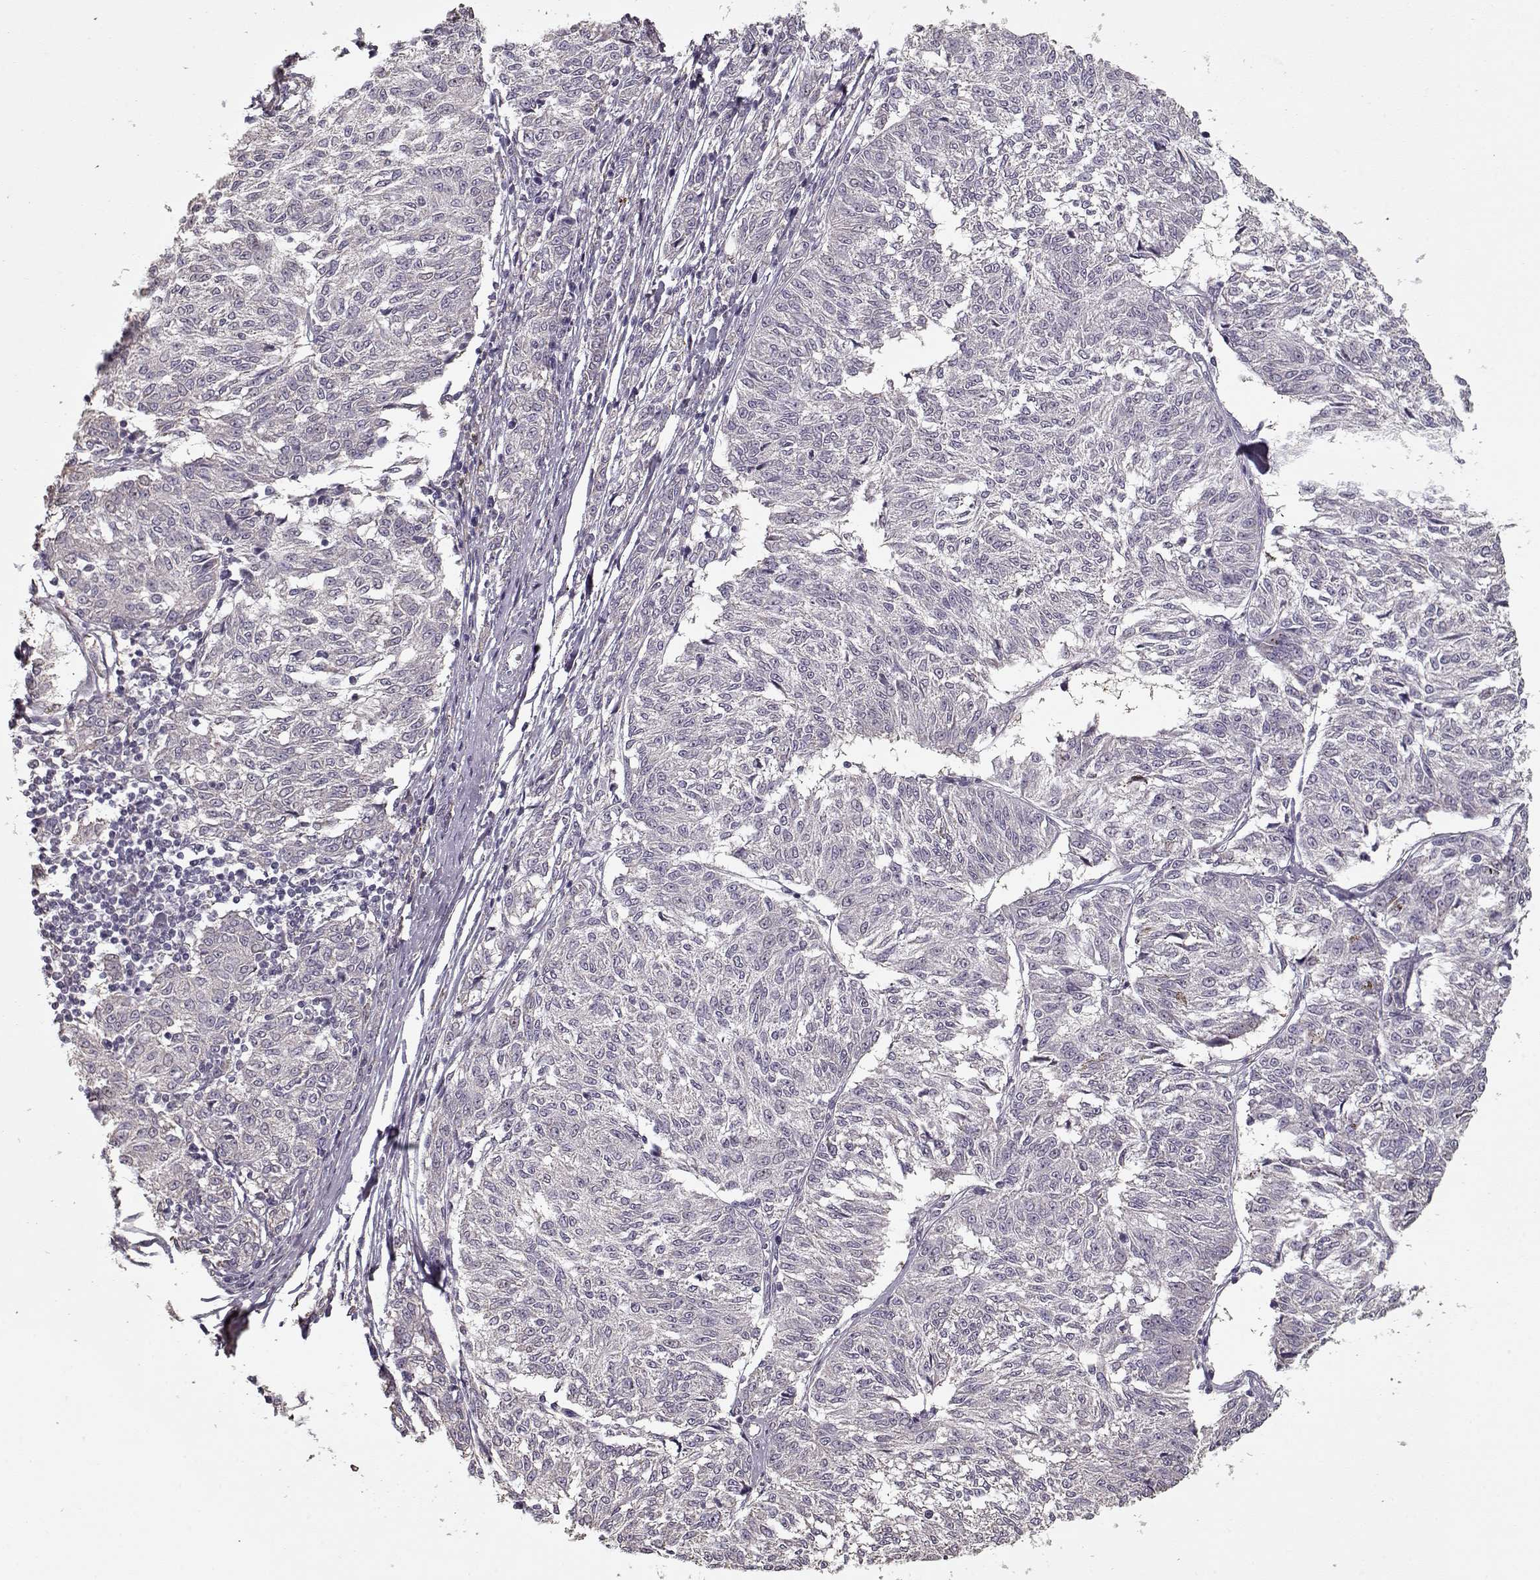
{"staining": {"intensity": "negative", "quantity": "none", "location": "none"}, "tissue": "melanoma", "cell_type": "Tumor cells", "image_type": "cancer", "snomed": [{"axis": "morphology", "description": "Malignant melanoma, NOS"}, {"axis": "topography", "description": "Skin"}], "caption": "Immunohistochemistry (IHC) micrograph of neoplastic tissue: melanoma stained with DAB (3,3'-diaminobenzidine) shows no significant protein staining in tumor cells. (Brightfield microscopy of DAB (3,3'-diaminobenzidine) immunohistochemistry (IHC) at high magnification).", "gene": "LAMA2", "patient": {"sex": "female", "age": 72}}